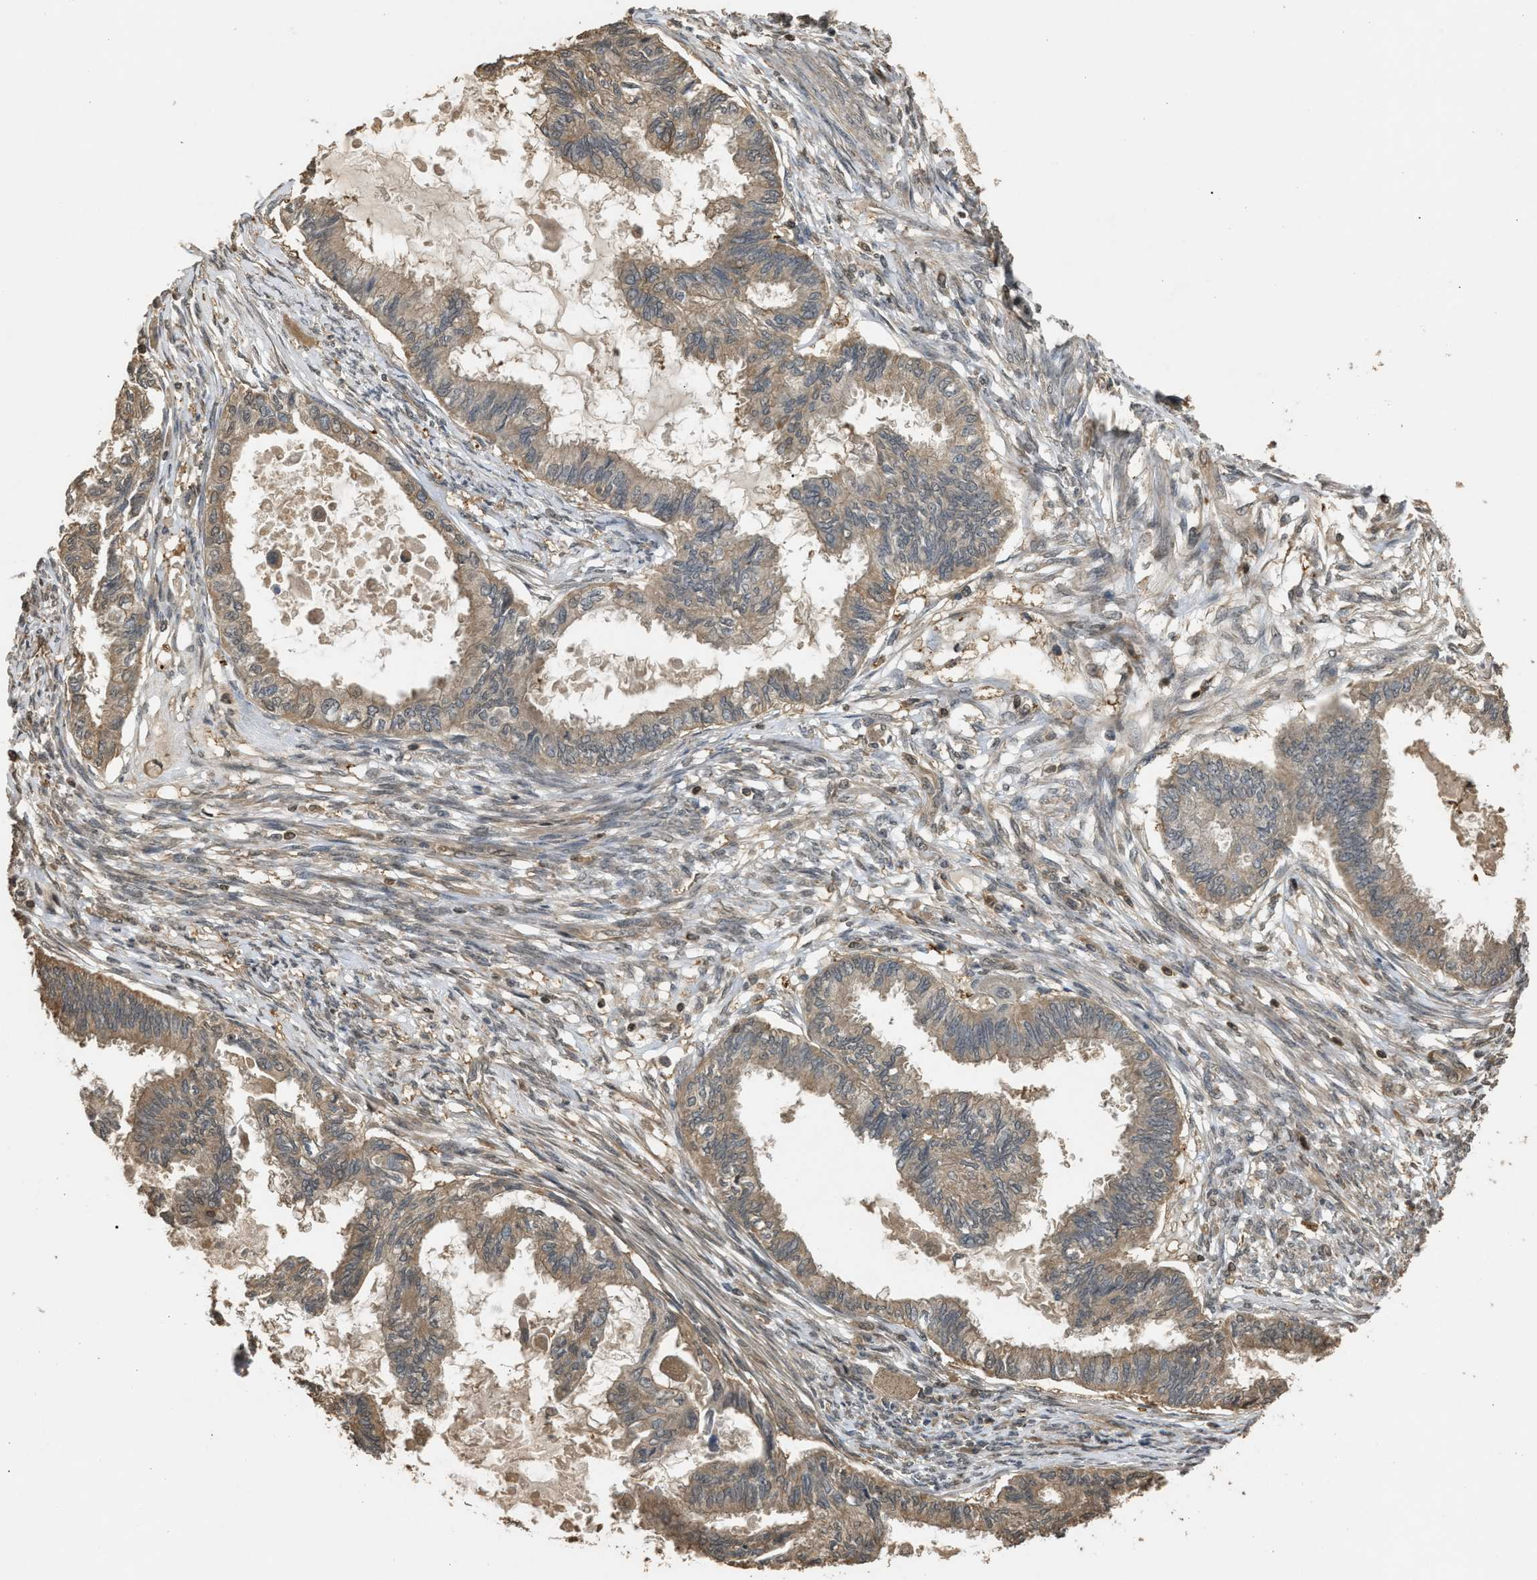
{"staining": {"intensity": "weak", "quantity": ">75%", "location": "cytoplasmic/membranous"}, "tissue": "cervical cancer", "cell_type": "Tumor cells", "image_type": "cancer", "snomed": [{"axis": "morphology", "description": "Normal tissue, NOS"}, {"axis": "morphology", "description": "Adenocarcinoma, NOS"}, {"axis": "topography", "description": "Cervix"}, {"axis": "topography", "description": "Endometrium"}], "caption": "A high-resolution histopathology image shows immunohistochemistry (IHC) staining of adenocarcinoma (cervical), which exhibits weak cytoplasmic/membranous positivity in approximately >75% of tumor cells.", "gene": "ARHGDIA", "patient": {"sex": "female", "age": 86}}